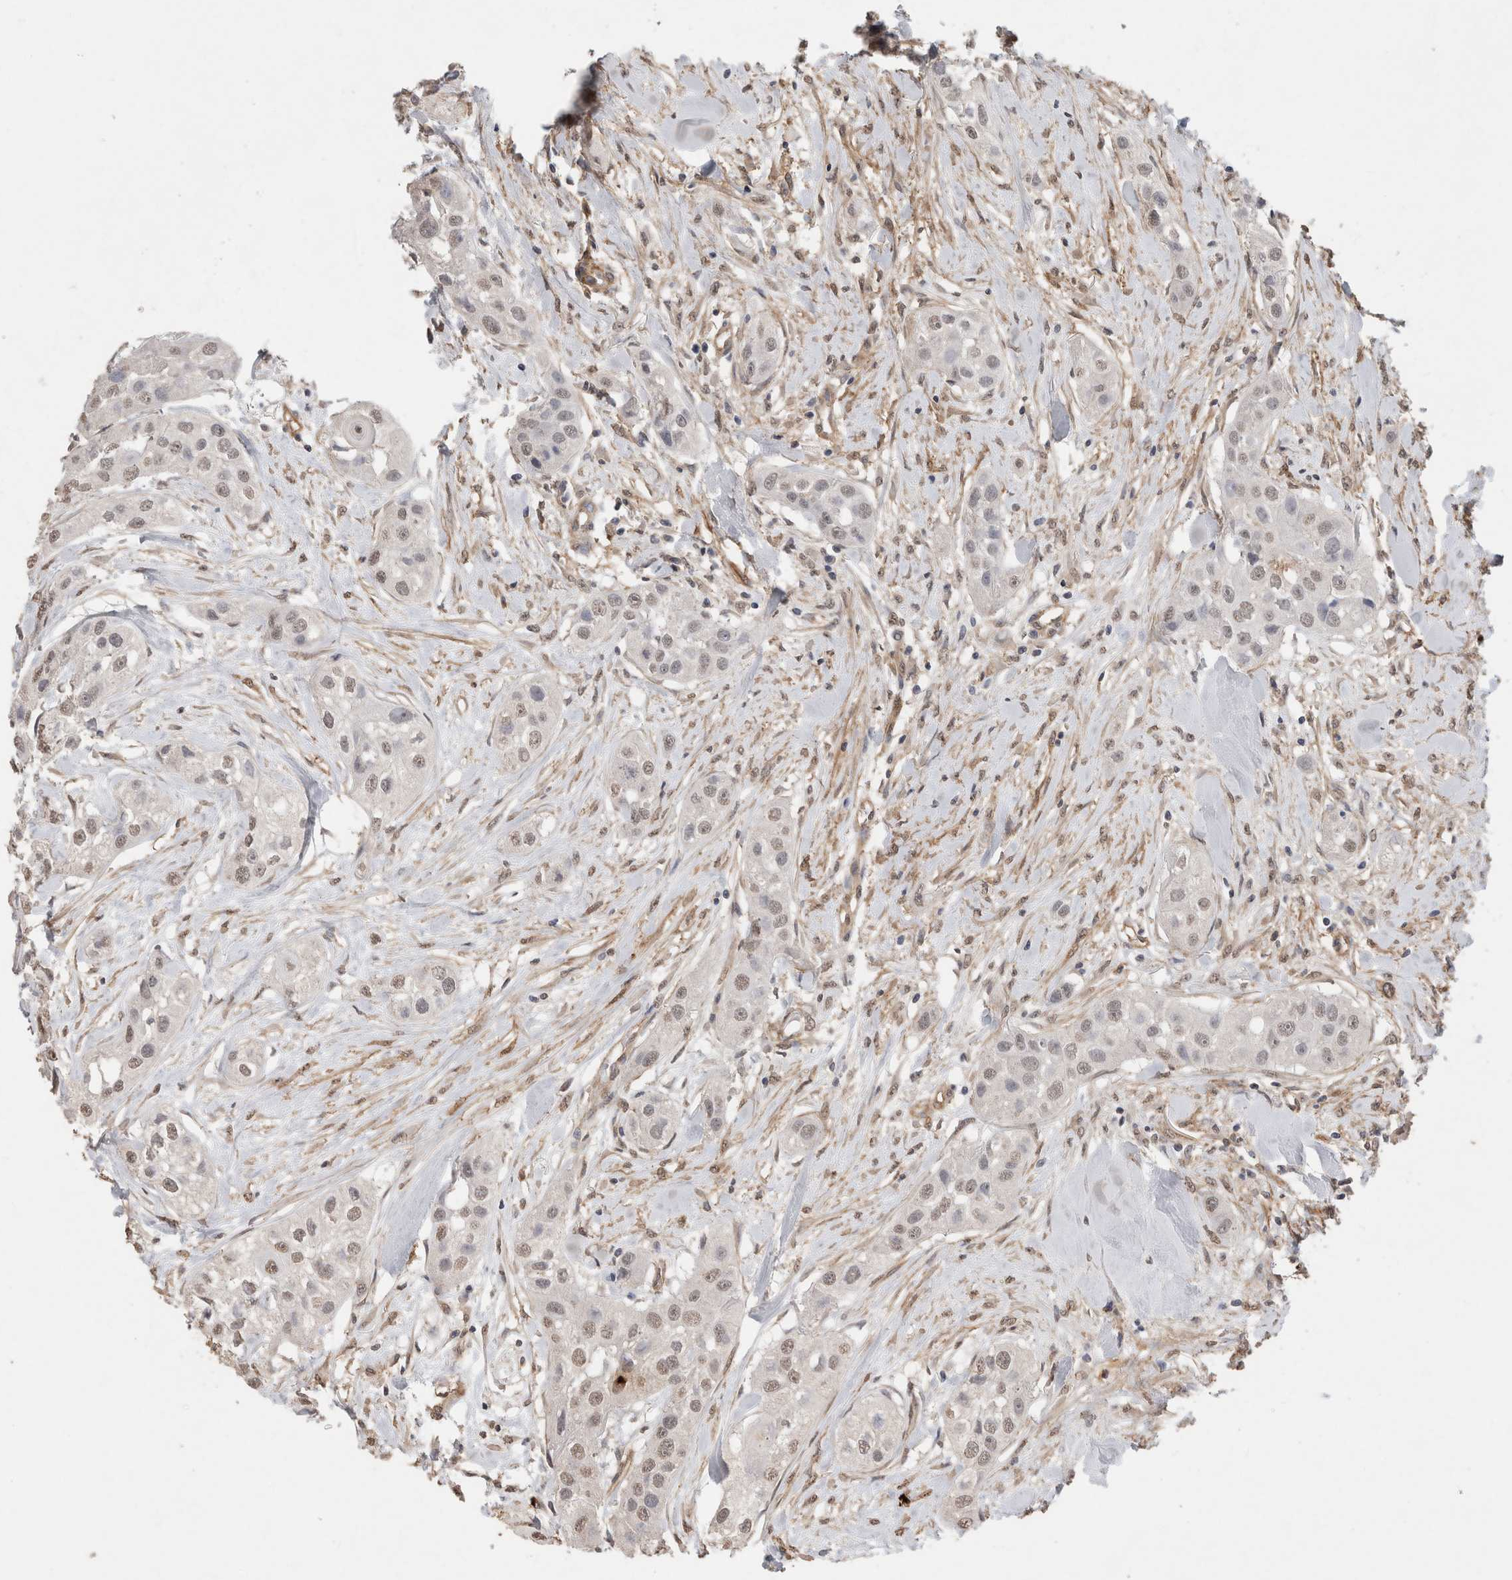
{"staining": {"intensity": "weak", "quantity": "25%-75%", "location": "nuclear"}, "tissue": "head and neck cancer", "cell_type": "Tumor cells", "image_type": "cancer", "snomed": [{"axis": "morphology", "description": "Normal tissue, NOS"}, {"axis": "morphology", "description": "Squamous cell carcinoma, NOS"}, {"axis": "topography", "description": "Skeletal muscle"}, {"axis": "topography", "description": "Head-Neck"}], "caption": "Head and neck squamous cell carcinoma tissue exhibits weak nuclear staining in approximately 25%-75% of tumor cells", "gene": "RECK", "patient": {"sex": "male", "age": 51}}